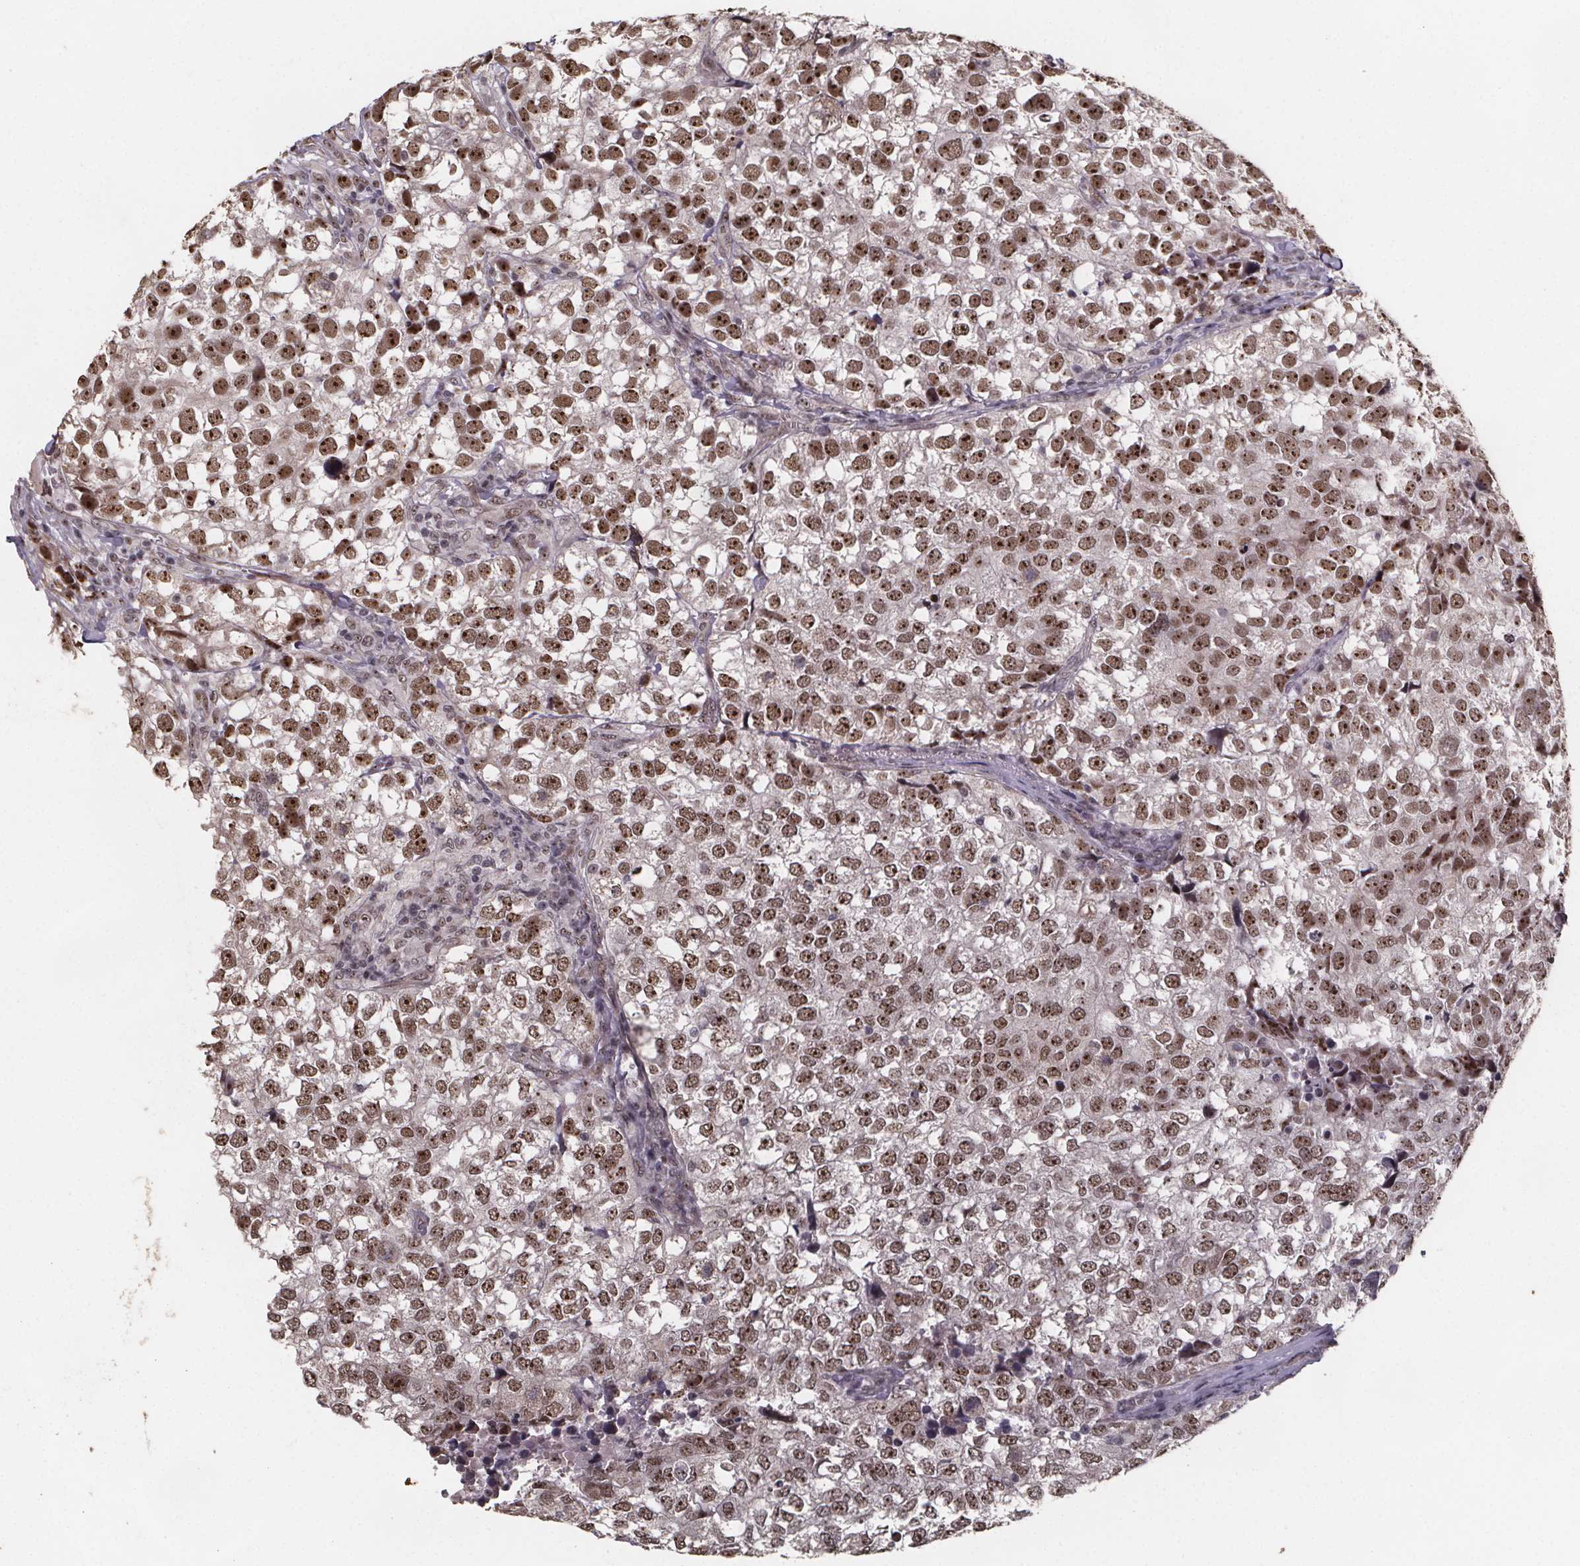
{"staining": {"intensity": "moderate", "quantity": ">75%", "location": "nuclear"}, "tissue": "breast cancer", "cell_type": "Tumor cells", "image_type": "cancer", "snomed": [{"axis": "morphology", "description": "Duct carcinoma"}, {"axis": "topography", "description": "Breast"}], "caption": "Immunohistochemical staining of human breast cancer (invasive ductal carcinoma) shows medium levels of moderate nuclear protein positivity in approximately >75% of tumor cells.", "gene": "U2SURP", "patient": {"sex": "female", "age": 30}}